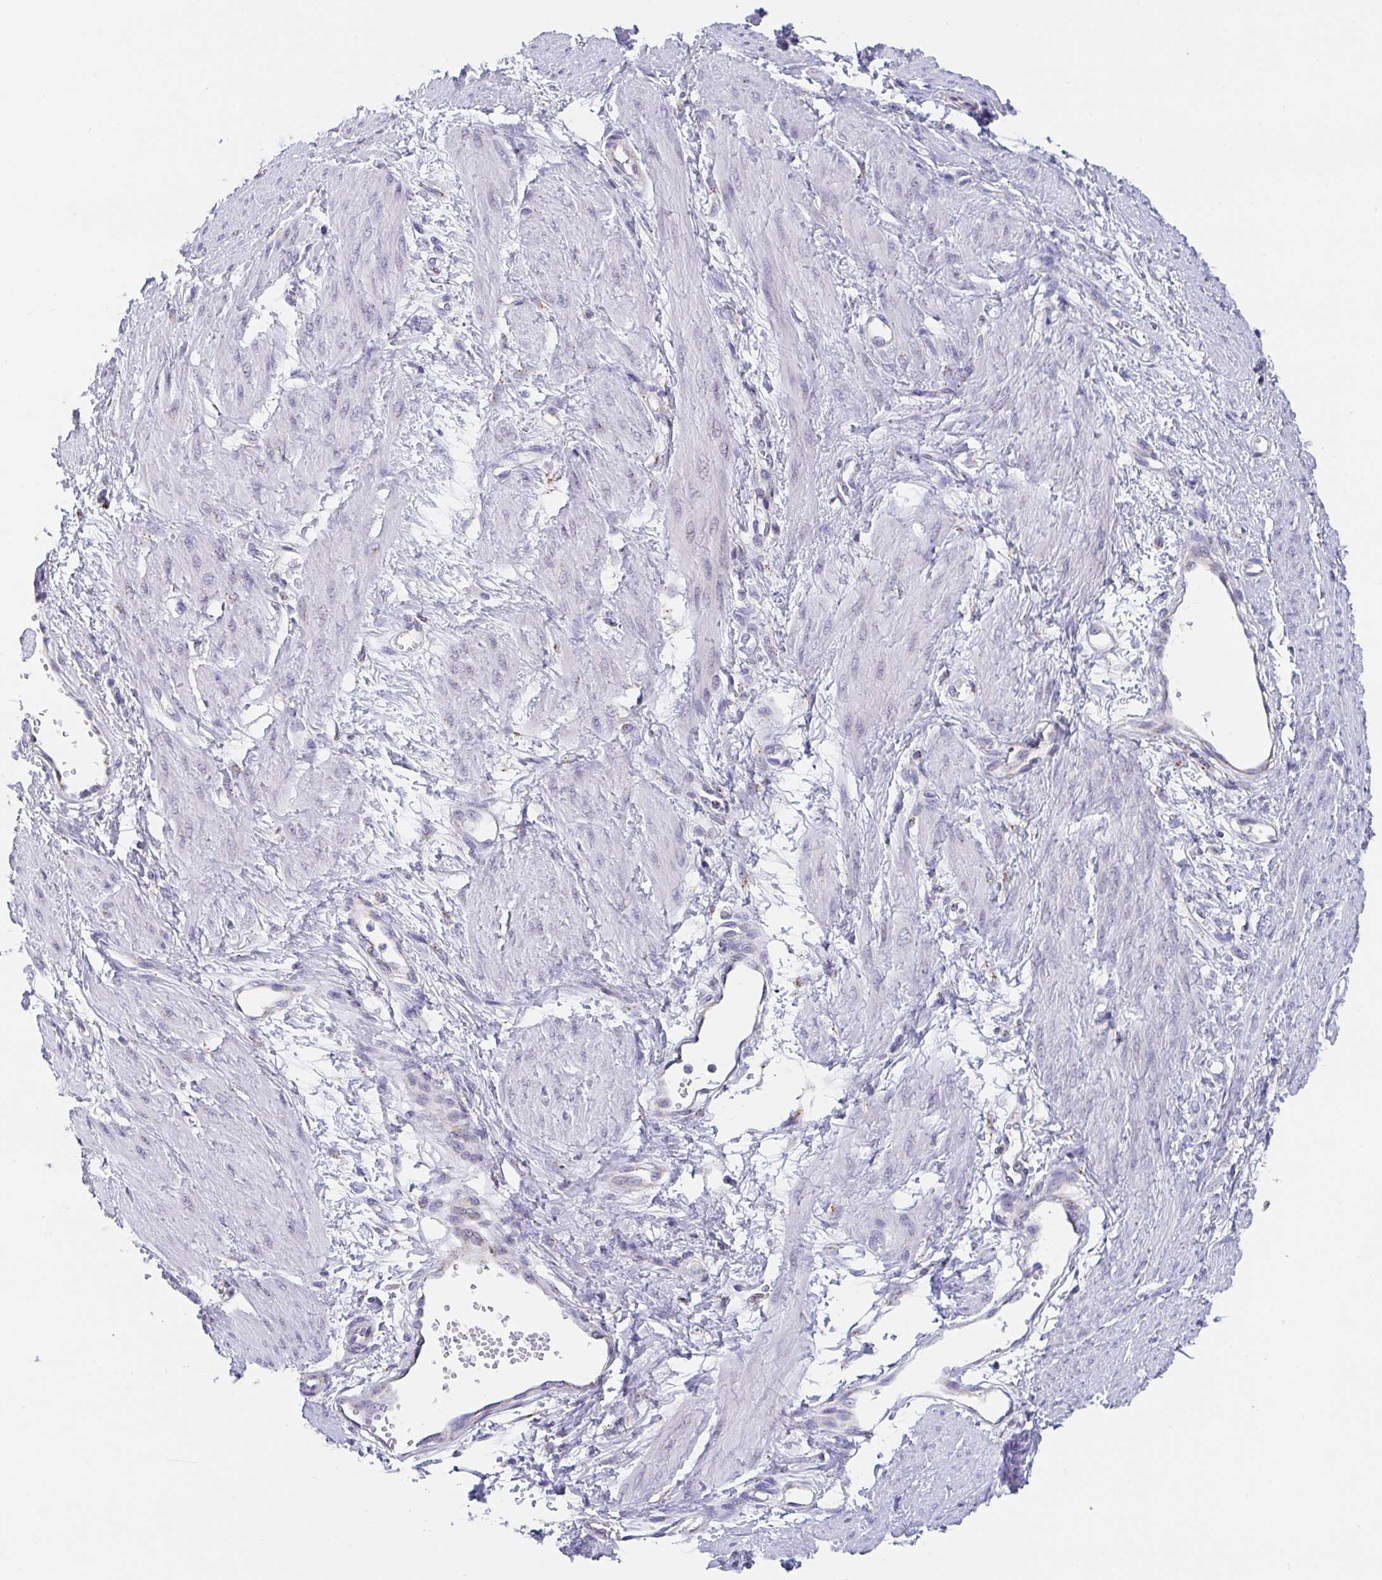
{"staining": {"intensity": "negative", "quantity": "none", "location": "none"}, "tissue": "smooth muscle", "cell_type": "Smooth muscle cells", "image_type": "normal", "snomed": [{"axis": "morphology", "description": "Normal tissue, NOS"}, {"axis": "topography", "description": "Smooth muscle"}, {"axis": "topography", "description": "Uterus"}], "caption": "The immunohistochemistry (IHC) micrograph has no significant positivity in smooth muscle cells of smooth muscle. (DAB immunohistochemistry (IHC), high magnification).", "gene": "PROSER3", "patient": {"sex": "female", "age": 39}}